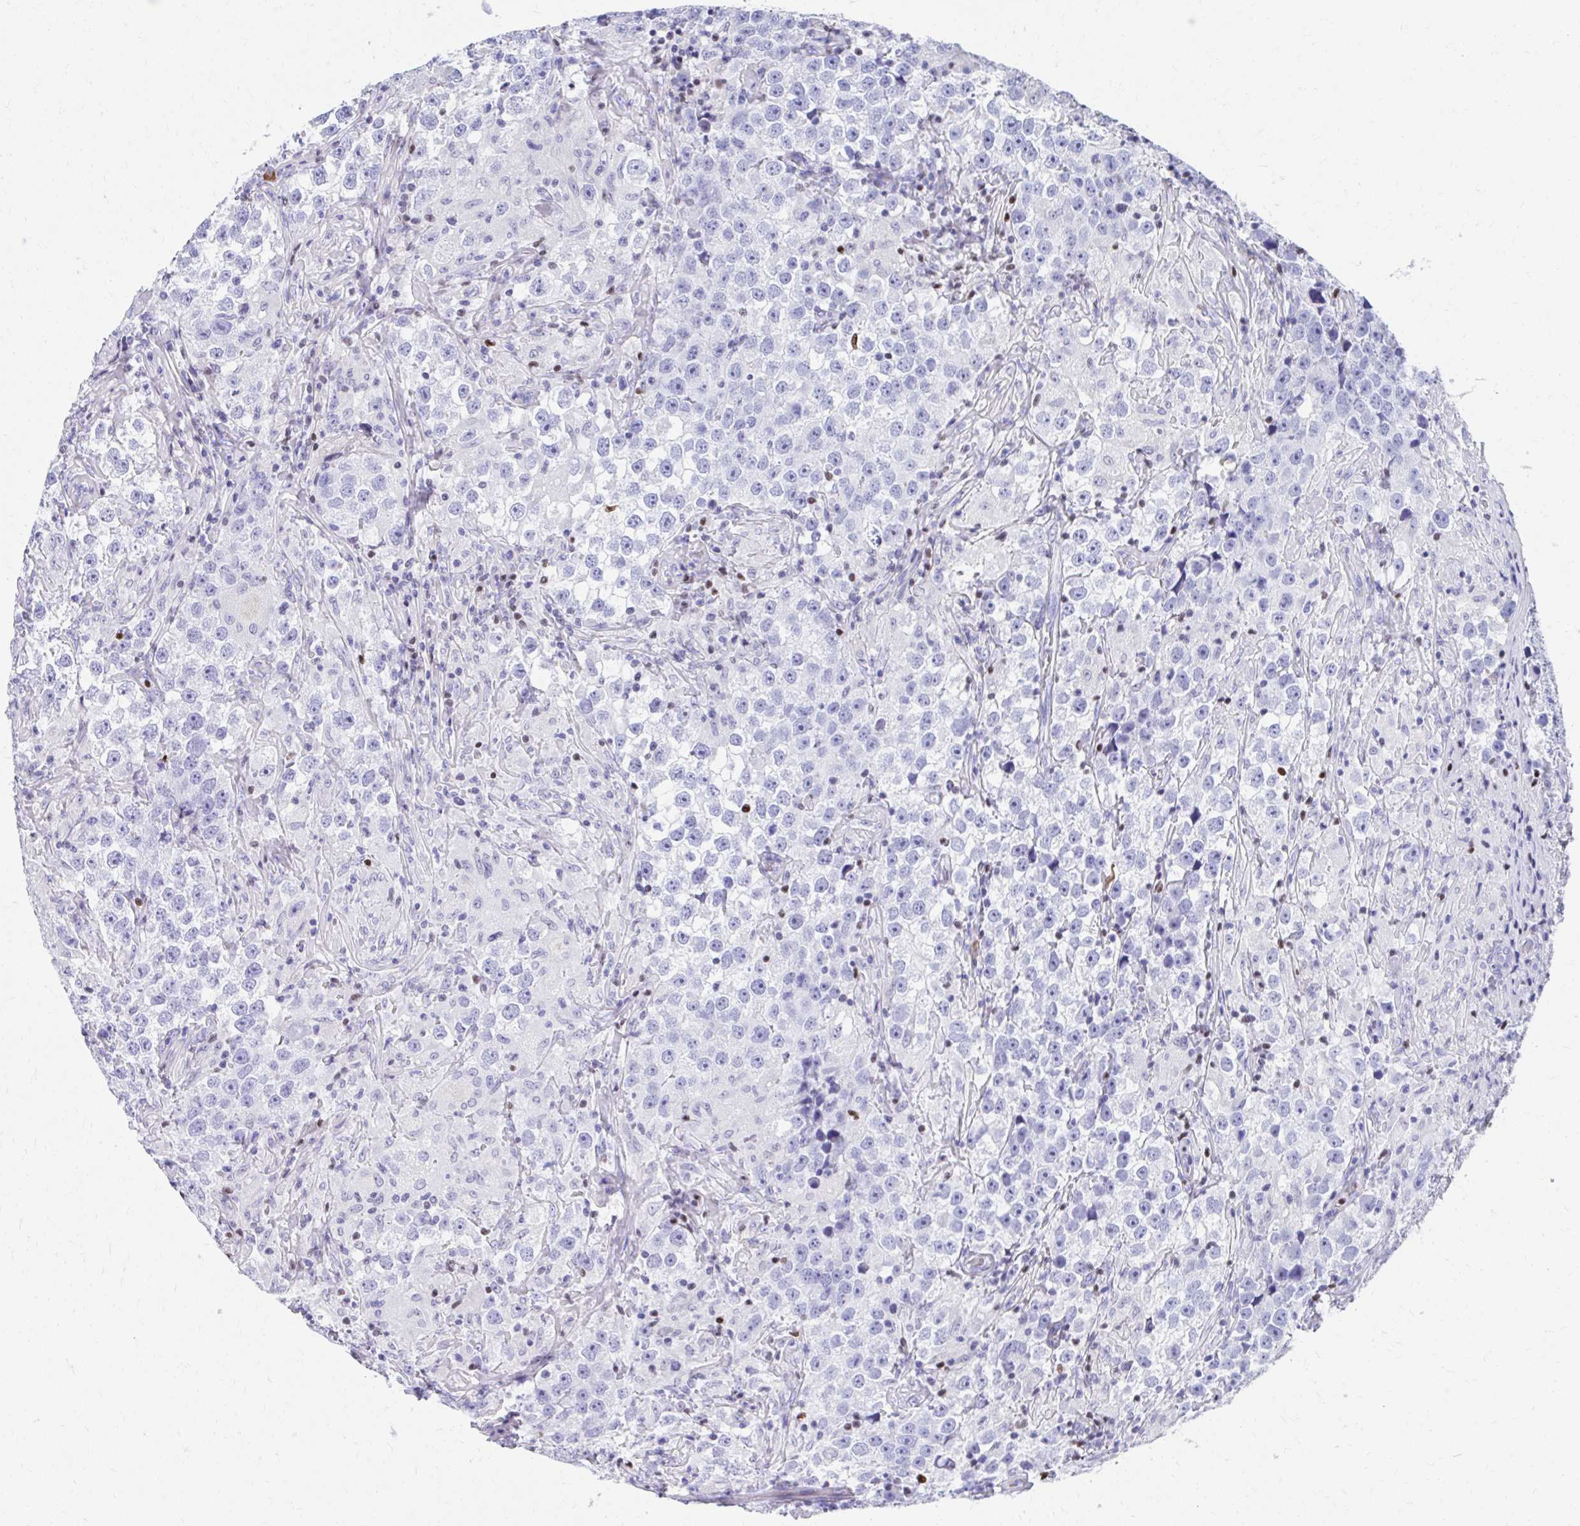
{"staining": {"intensity": "negative", "quantity": "none", "location": "none"}, "tissue": "testis cancer", "cell_type": "Tumor cells", "image_type": "cancer", "snomed": [{"axis": "morphology", "description": "Seminoma, NOS"}, {"axis": "topography", "description": "Testis"}], "caption": "High magnification brightfield microscopy of testis cancer stained with DAB (brown) and counterstained with hematoxylin (blue): tumor cells show no significant staining.", "gene": "RUNX3", "patient": {"sex": "male", "age": 46}}